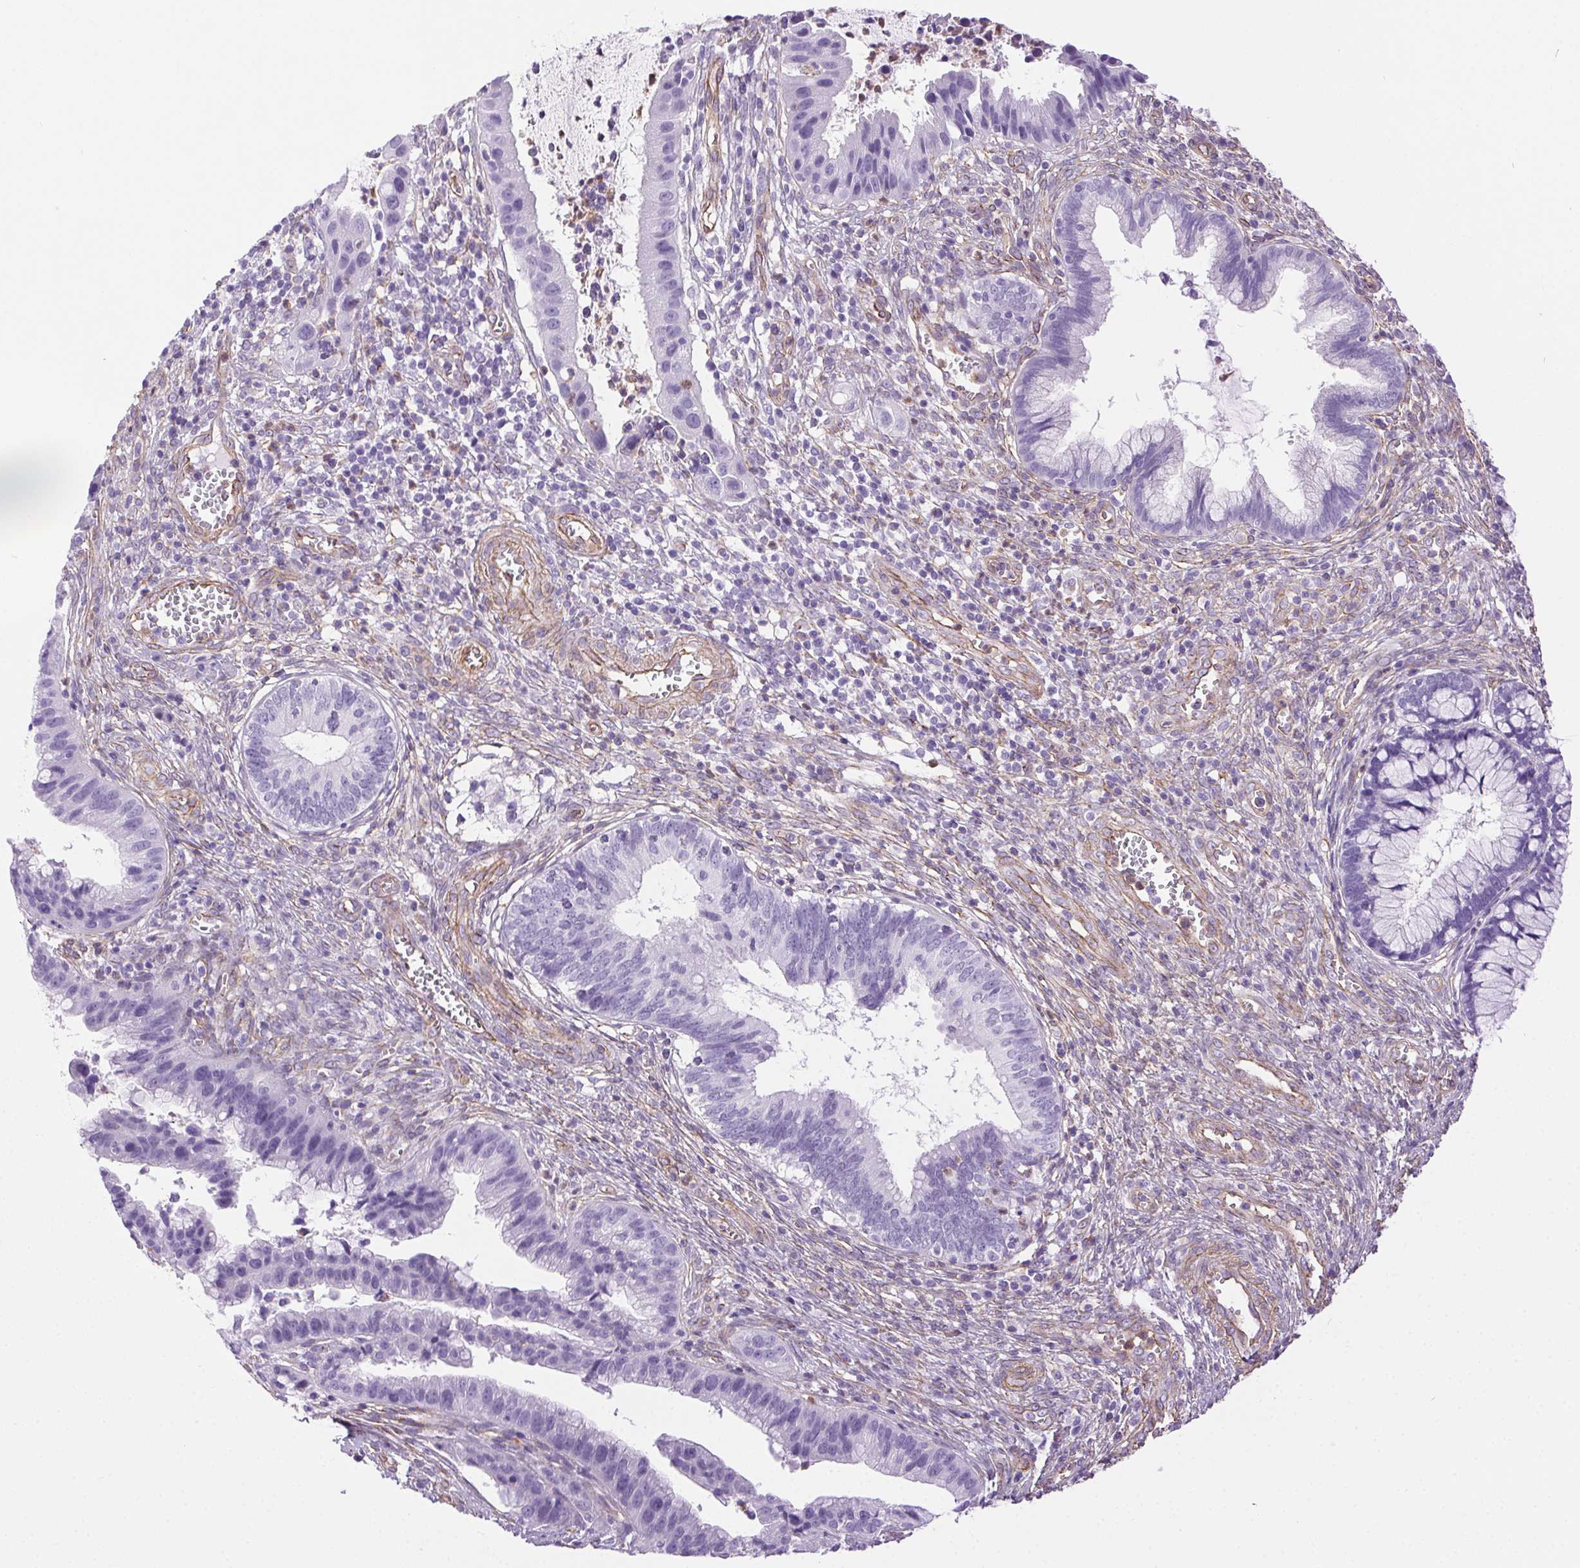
{"staining": {"intensity": "negative", "quantity": "none", "location": "none"}, "tissue": "cervical cancer", "cell_type": "Tumor cells", "image_type": "cancer", "snomed": [{"axis": "morphology", "description": "Adenocarcinoma, NOS"}, {"axis": "topography", "description": "Cervix"}], "caption": "This is an immunohistochemistry photomicrograph of cervical cancer (adenocarcinoma). There is no expression in tumor cells.", "gene": "SHCBP1L", "patient": {"sex": "female", "age": 34}}